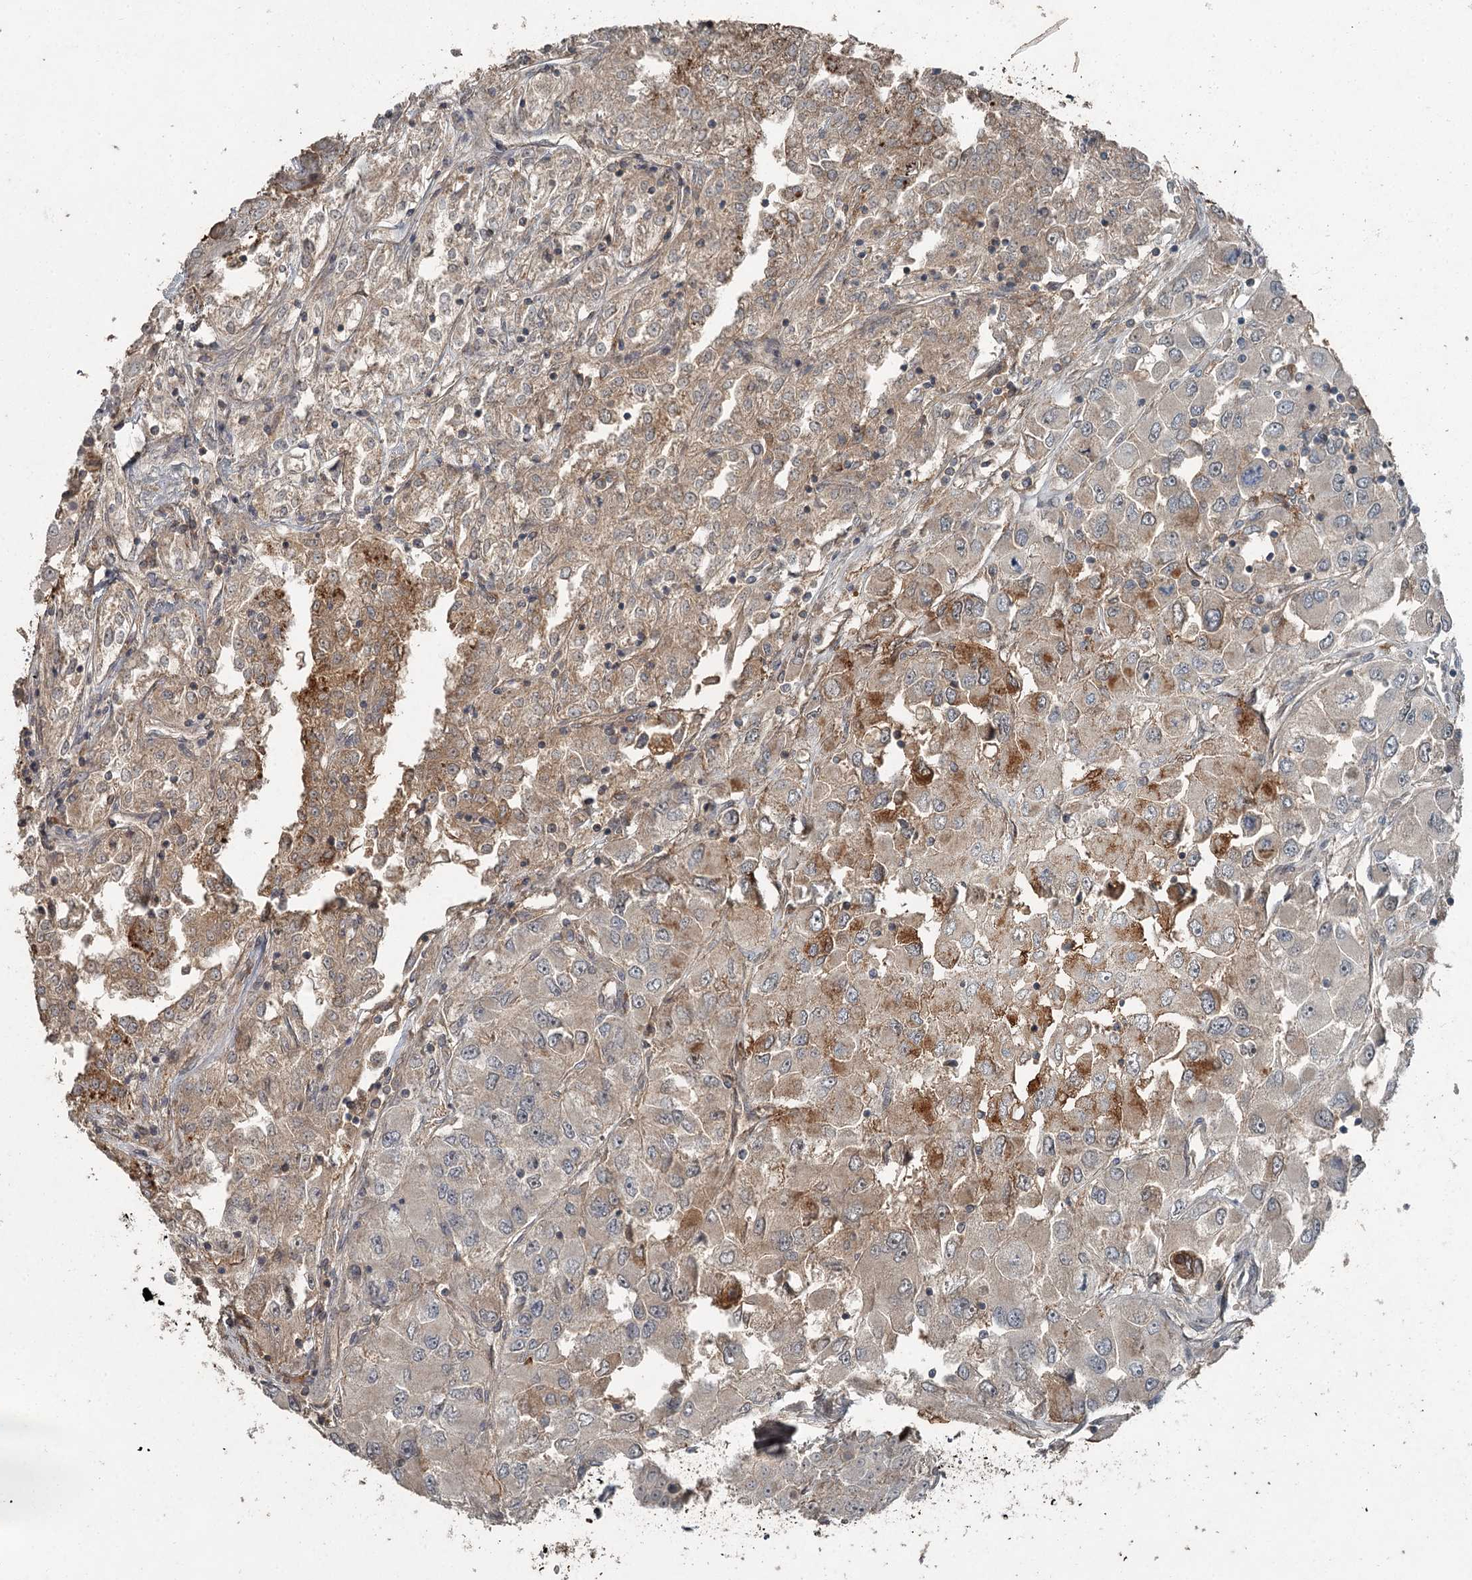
{"staining": {"intensity": "moderate", "quantity": "25%-75%", "location": "cytoplasmic/membranous"}, "tissue": "renal cancer", "cell_type": "Tumor cells", "image_type": "cancer", "snomed": [{"axis": "morphology", "description": "Adenocarcinoma, NOS"}, {"axis": "topography", "description": "Kidney"}], "caption": "Protein expression analysis of human adenocarcinoma (renal) reveals moderate cytoplasmic/membranous positivity in about 25%-75% of tumor cells.", "gene": "SLC39A8", "patient": {"sex": "female", "age": 52}}